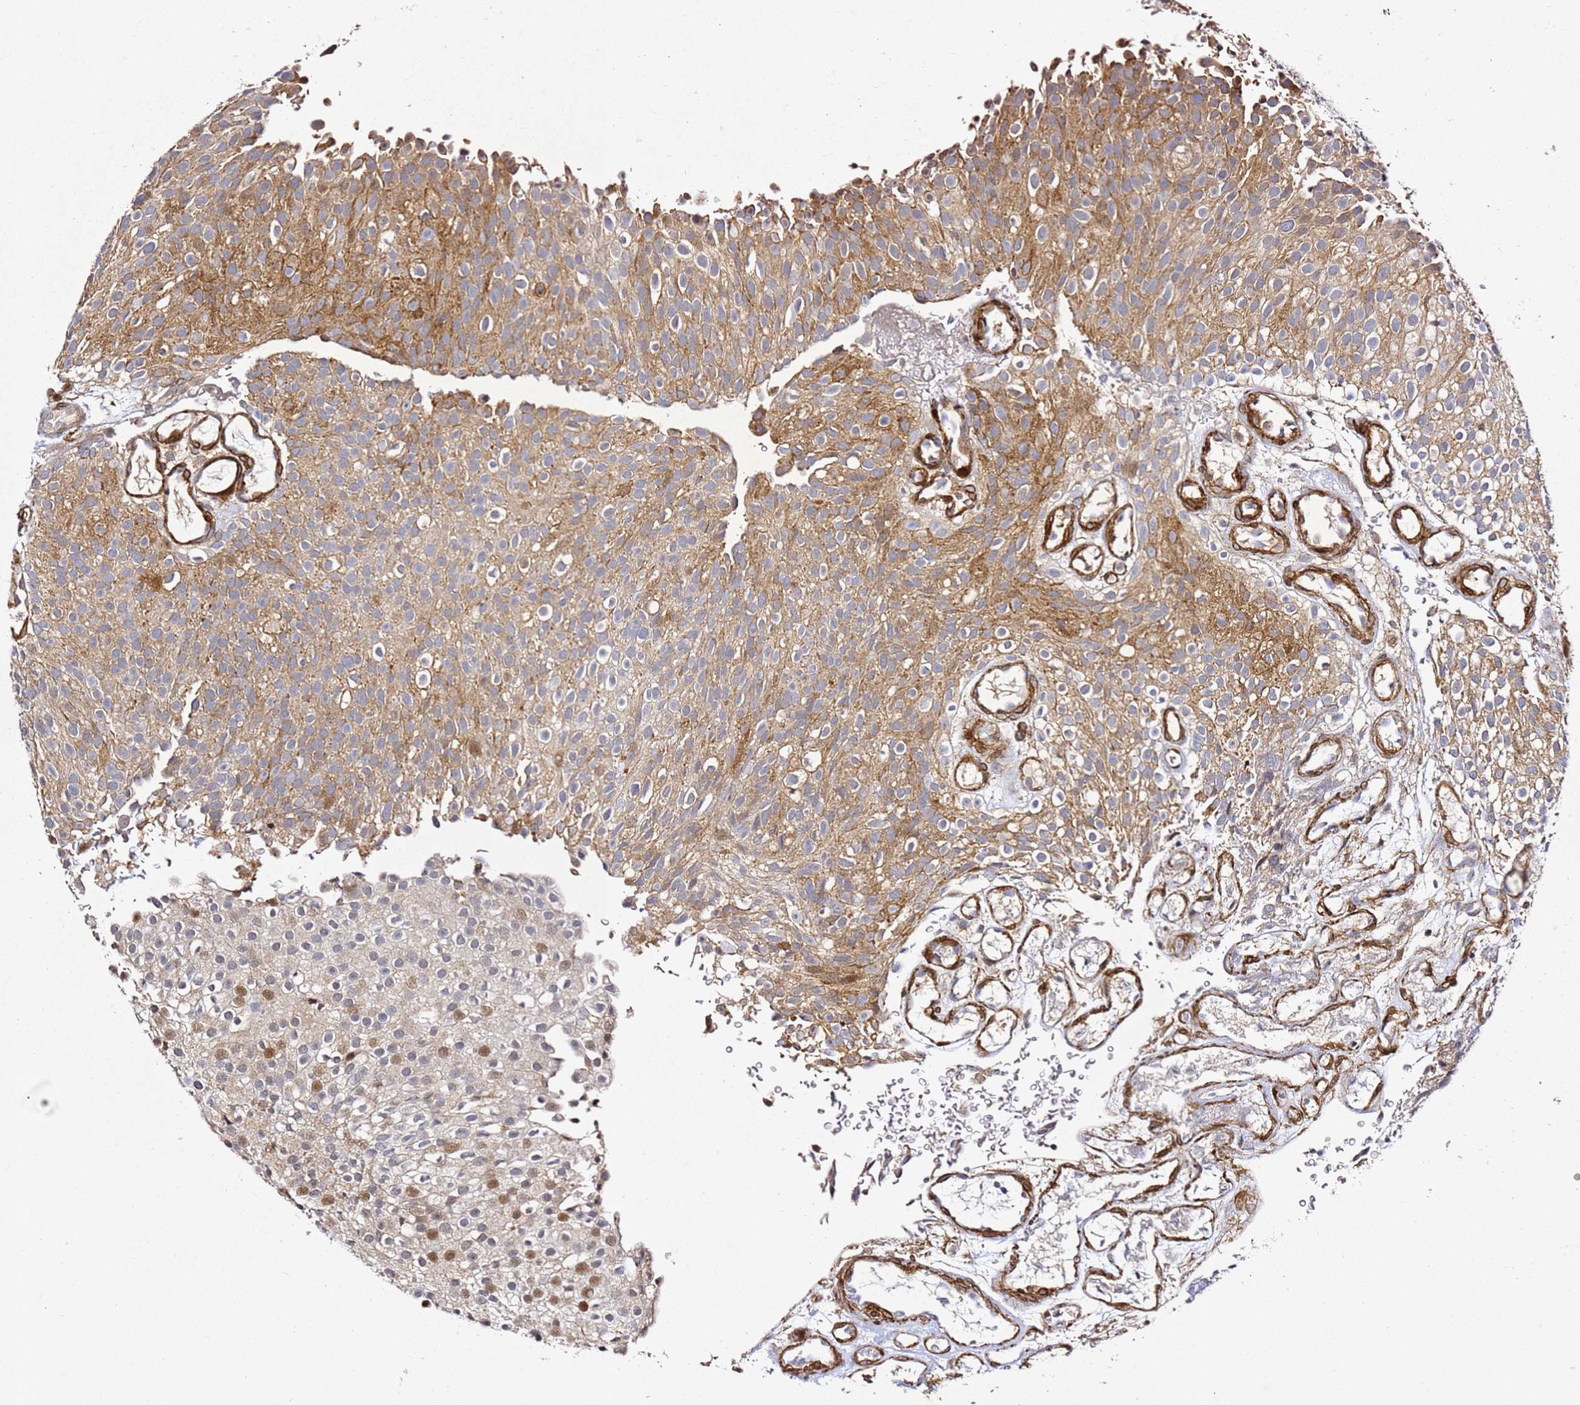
{"staining": {"intensity": "moderate", "quantity": "25%-75%", "location": "cytoplasmic/membranous,nuclear"}, "tissue": "urothelial cancer", "cell_type": "Tumor cells", "image_type": "cancer", "snomed": [{"axis": "morphology", "description": "Urothelial carcinoma, Low grade"}, {"axis": "topography", "description": "Urinary bladder"}], "caption": "Urothelial cancer stained for a protein (brown) exhibits moderate cytoplasmic/membranous and nuclear positive positivity in approximately 25%-75% of tumor cells.", "gene": "ZNF296", "patient": {"sex": "male", "age": 78}}